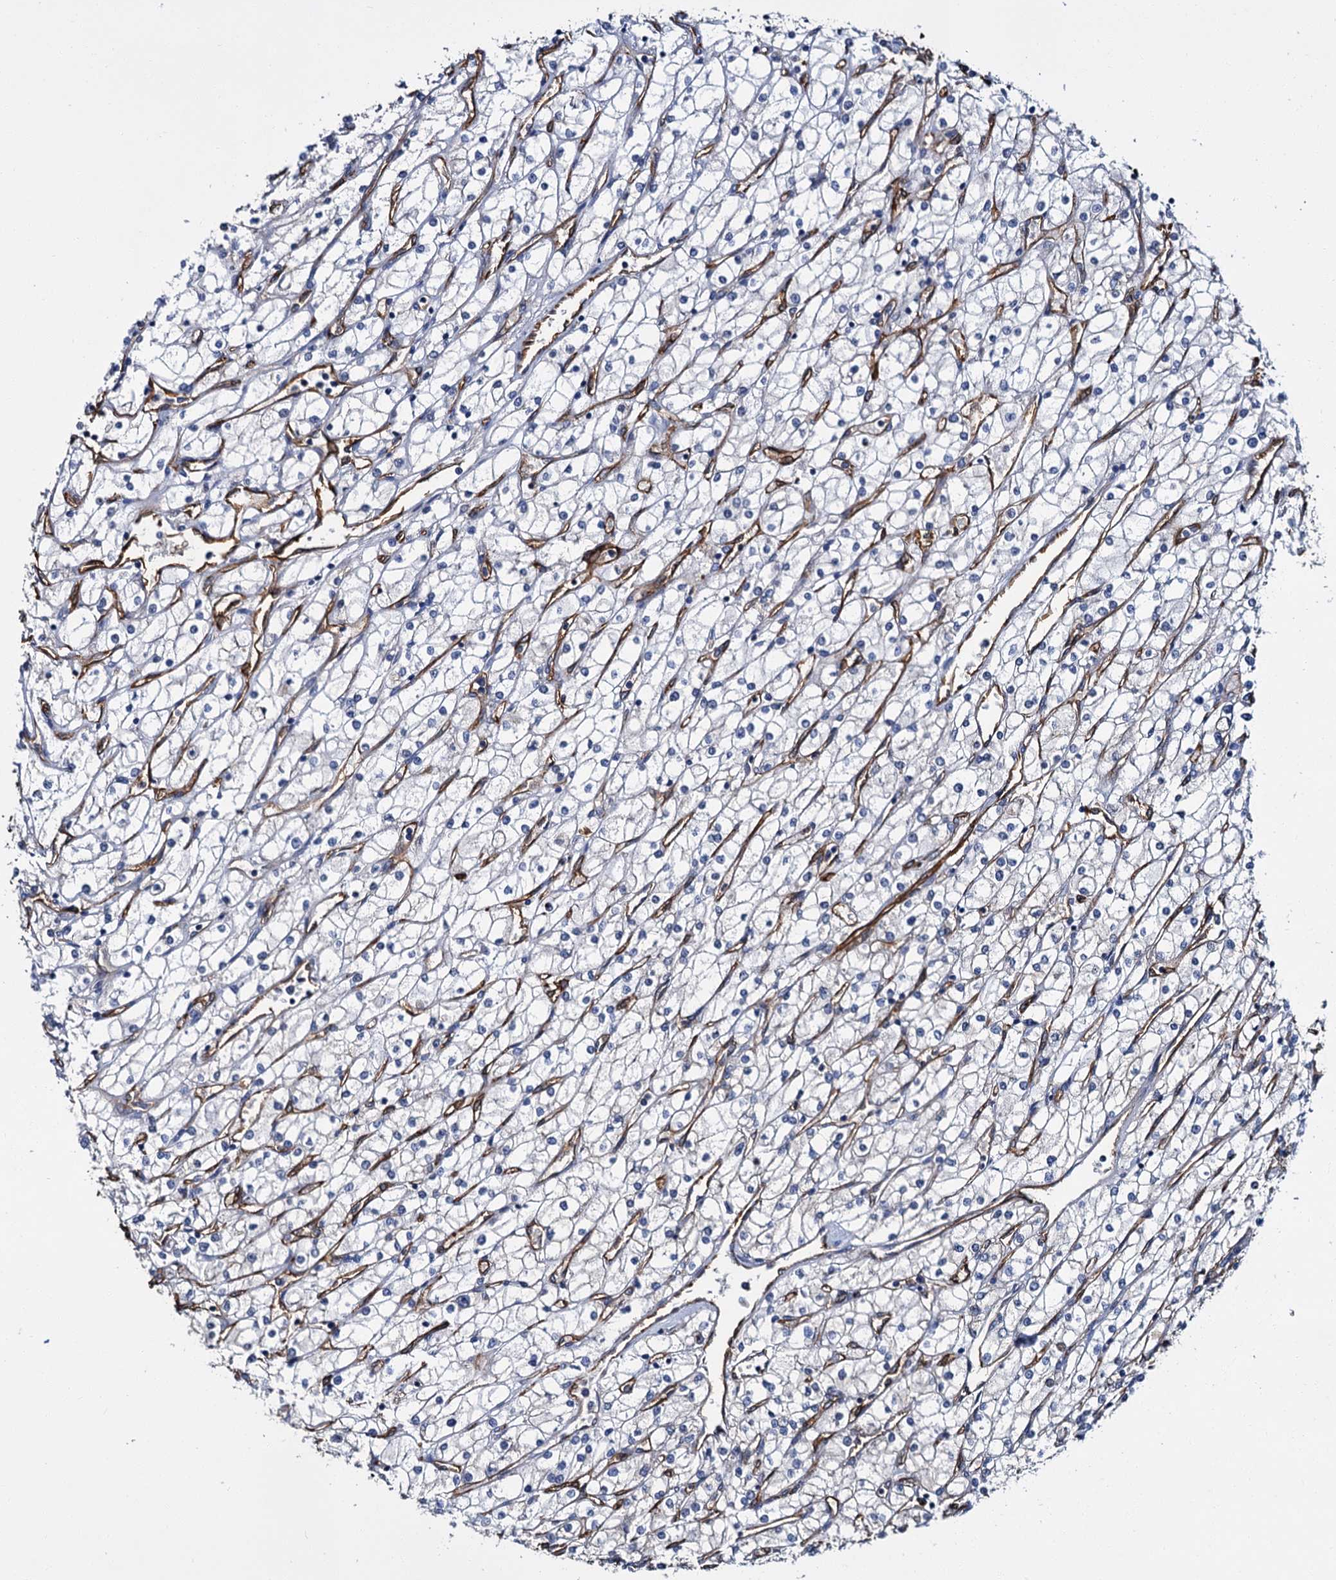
{"staining": {"intensity": "negative", "quantity": "none", "location": "none"}, "tissue": "renal cancer", "cell_type": "Tumor cells", "image_type": "cancer", "snomed": [{"axis": "morphology", "description": "Adenocarcinoma, NOS"}, {"axis": "topography", "description": "Kidney"}], "caption": "Micrograph shows no significant protein staining in tumor cells of adenocarcinoma (renal).", "gene": "CACNA1C", "patient": {"sex": "male", "age": 80}}